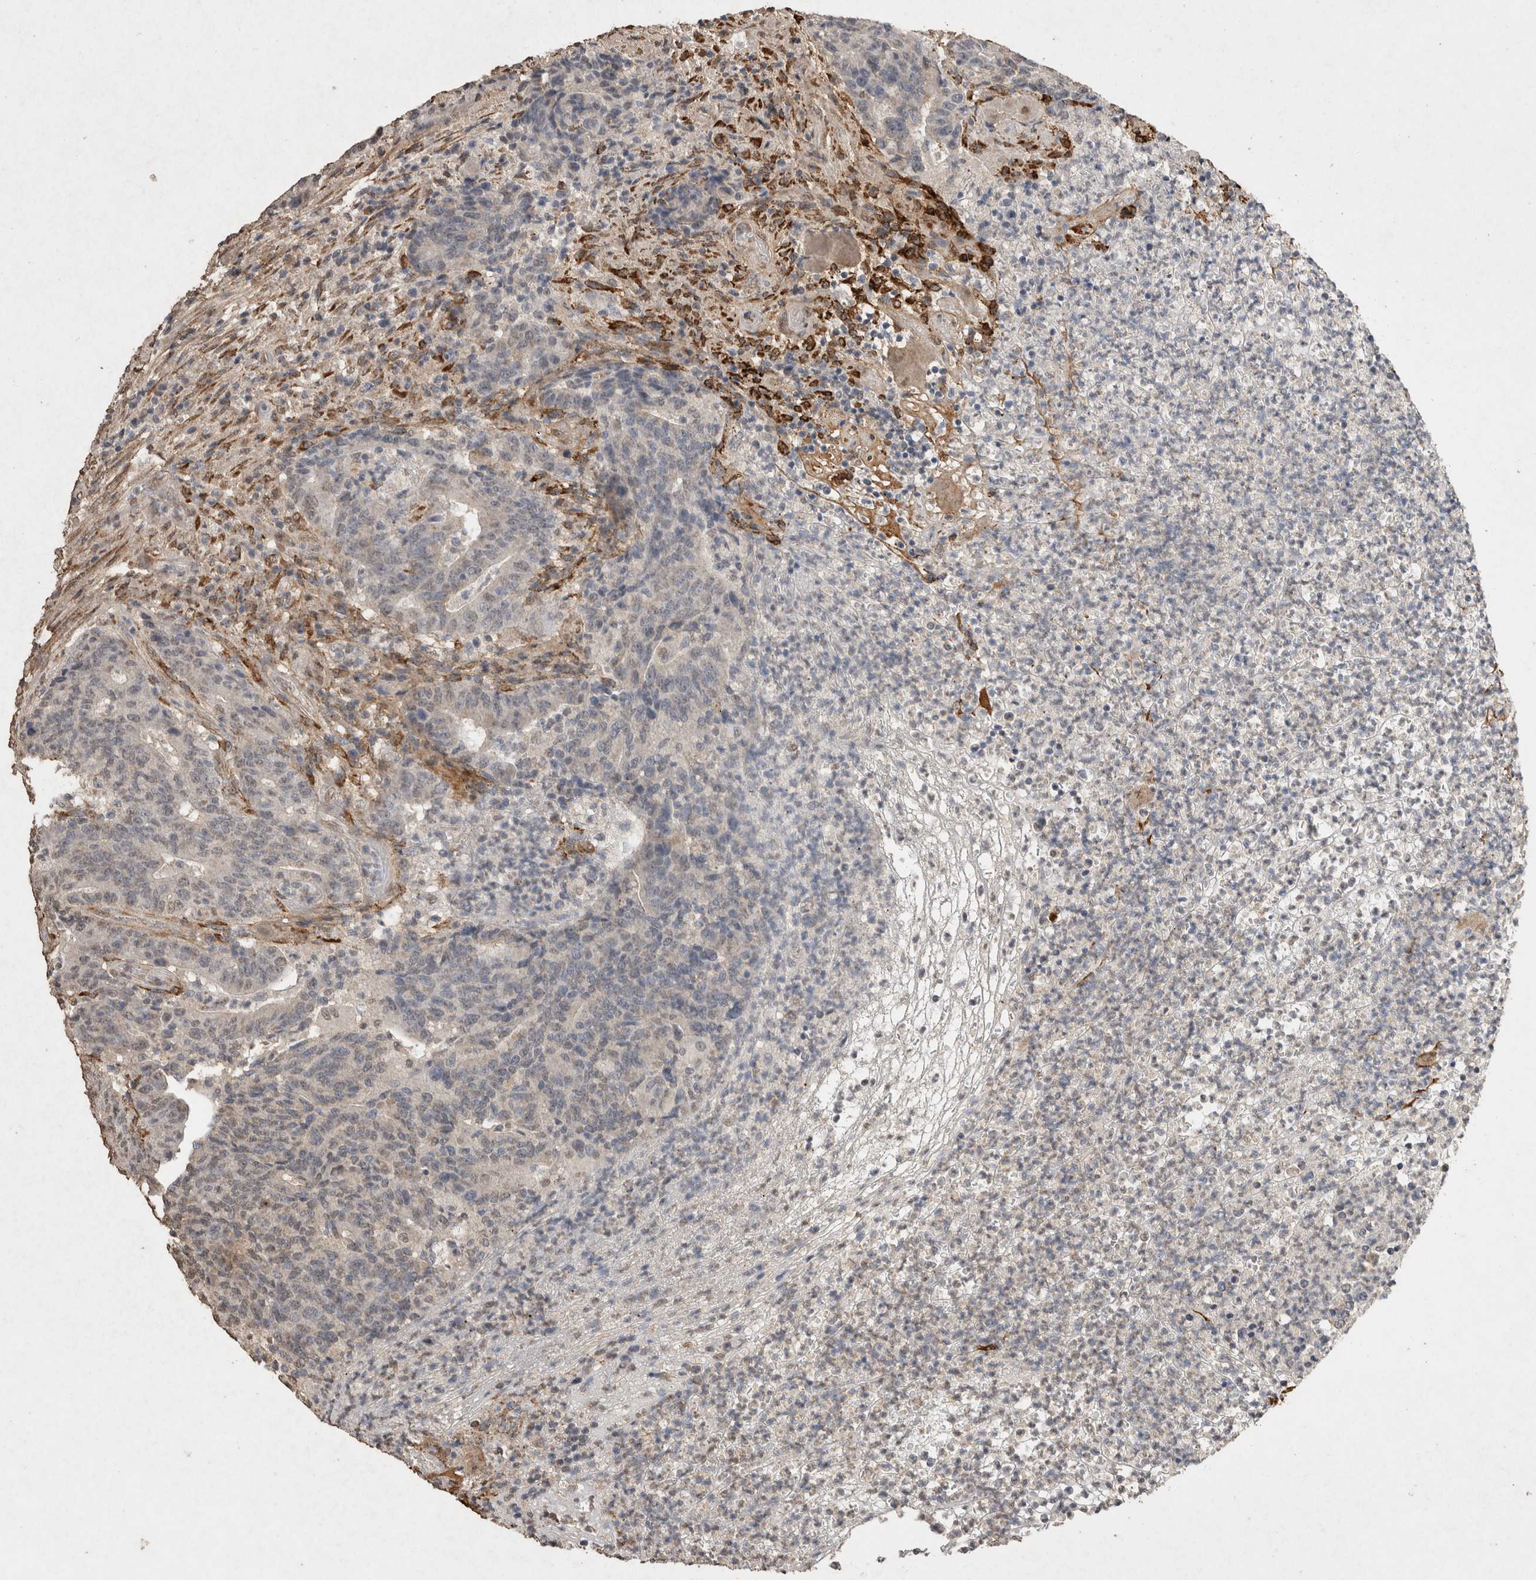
{"staining": {"intensity": "negative", "quantity": "none", "location": "none"}, "tissue": "colorectal cancer", "cell_type": "Tumor cells", "image_type": "cancer", "snomed": [{"axis": "morphology", "description": "Normal tissue, NOS"}, {"axis": "morphology", "description": "Adenocarcinoma, NOS"}, {"axis": "topography", "description": "Colon"}], "caption": "High magnification brightfield microscopy of colorectal cancer (adenocarcinoma) stained with DAB (3,3'-diaminobenzidine) (brown) and counterstained with hematoxylin (blue): tumor cells show no significant positivity.", "gene": "C1QTNF5", "patient": {"sex": "female", "age": 75}}